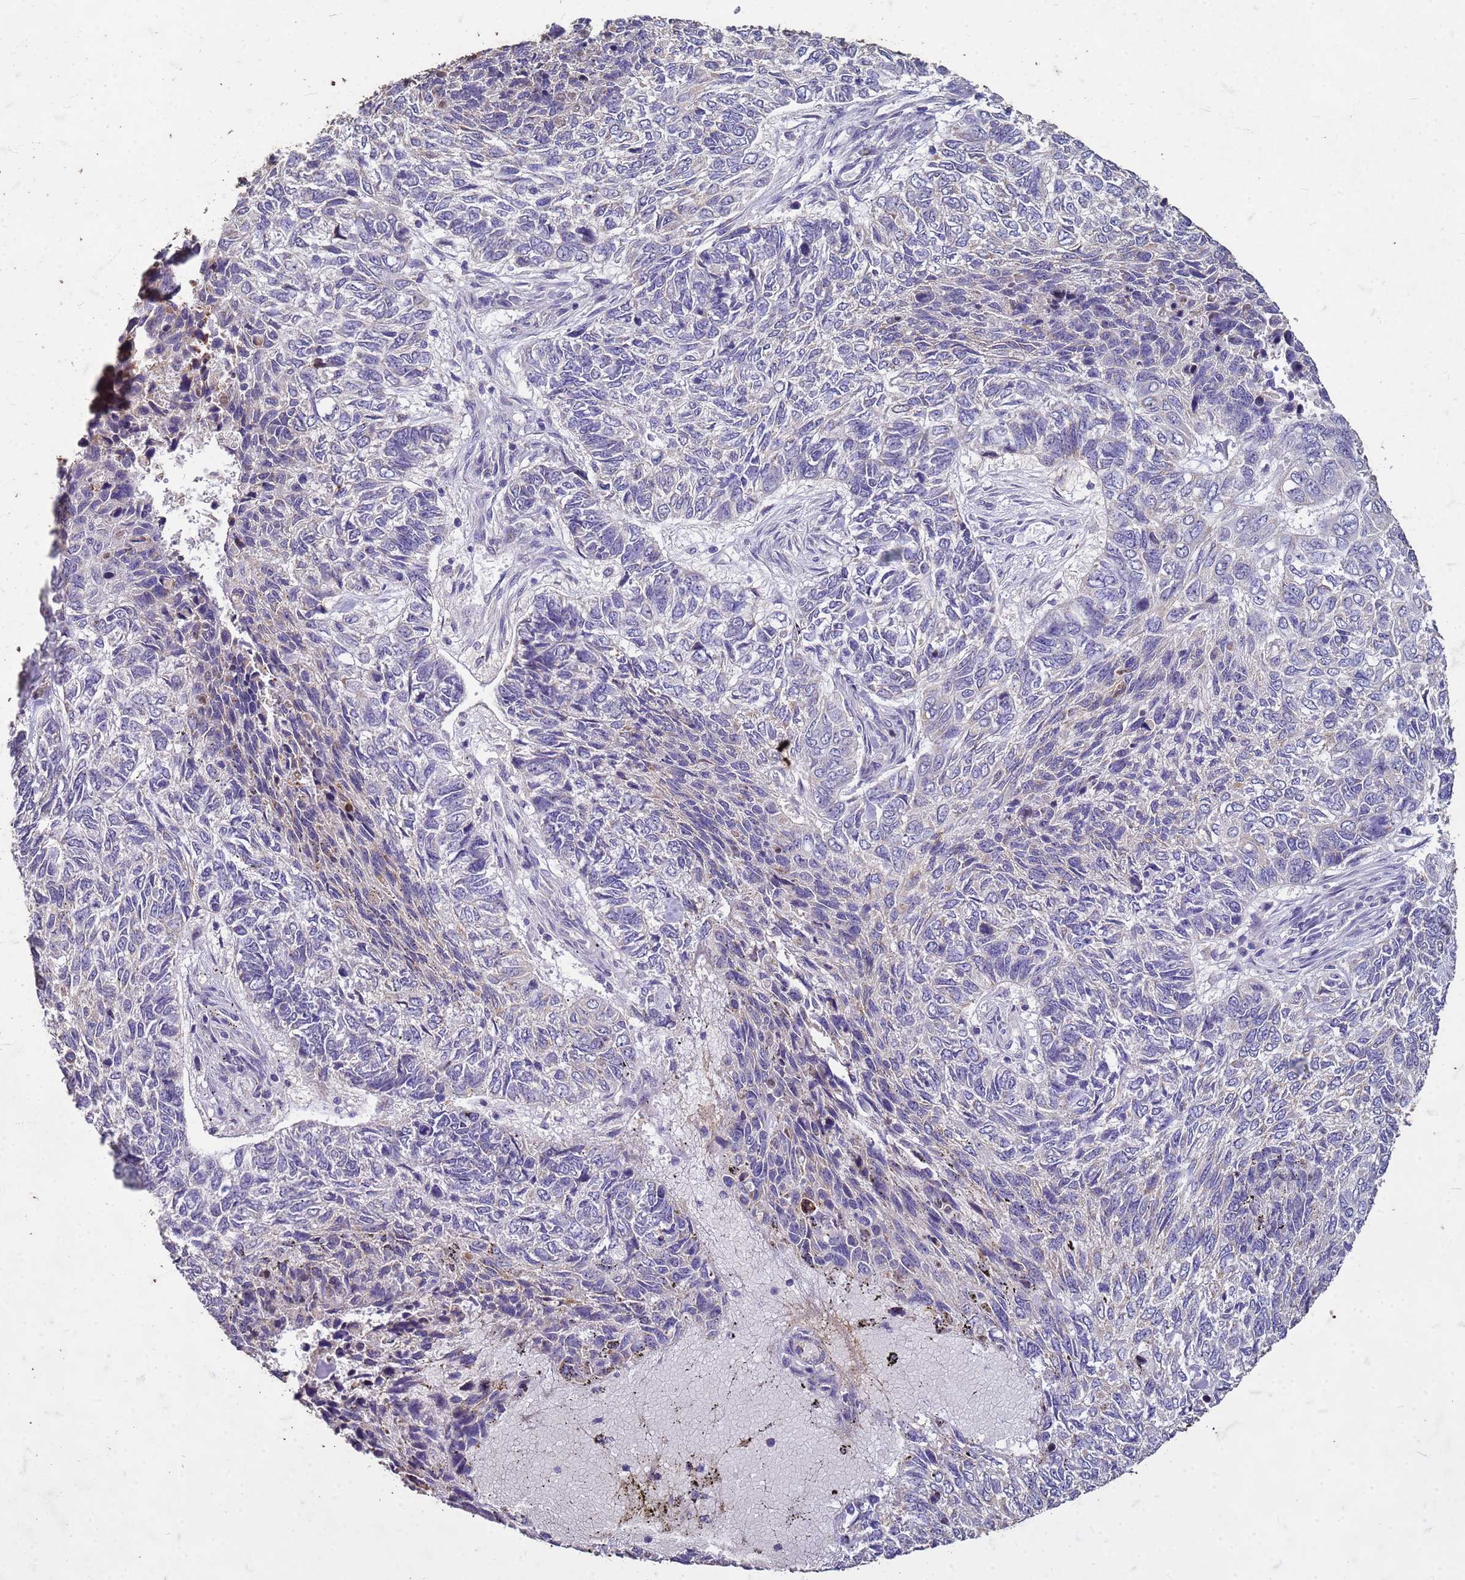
{"staining": {"intensity": "negative", "quantity": "none", "location": "none"}, "tissue": "skin cancer", "cell_type": "Tumor cells", "image_type": "cancer", "snomed": [{"axis": "morphology", "description": "Basal cell carcinoma"}, {"axis": "topography", "description": "Skin"}], "caption": "High magnification brightfield microscopy of skin basal cell carcinoma stained with DAB (brown) and counterstained with hematoxylin (blue): tumor cells show no significant positivity.", "gene": "FAM184B", "patient": {"sex": "female", "age": 65}}